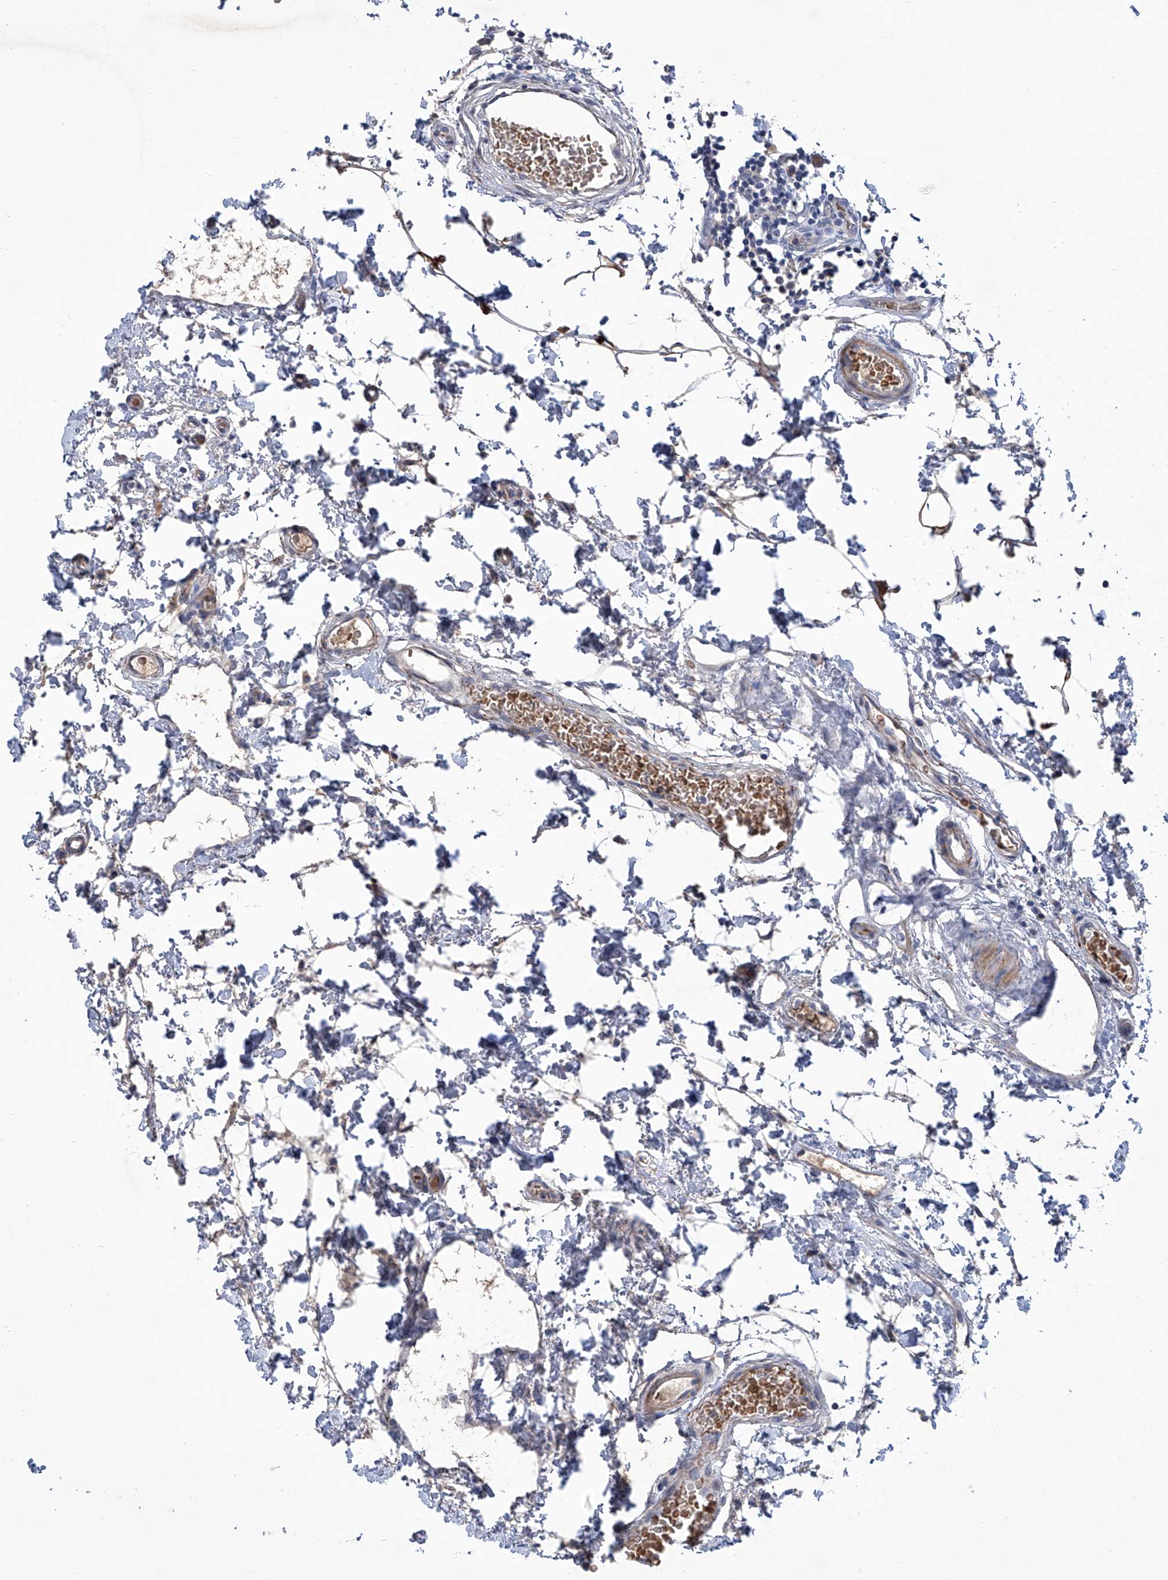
{"staining": {"intensity": "negative", "quantity": "none", "location": "none"}, "tissue": "breast cancer", "cell_type": "Tumor cells", "image_type": "cancer", "snomed": [{"axis": "morphology", "description": "Duct carcinoma"}, {"axis": "topography", "description": "Breast"}], "caption": "Immunohistochemistry of breast cancer shows no expression in tumor cells. (DAB immunohistochemistry (IHC) visualized using brightfield microscopy, high magnification).", "gene": "GPT", "patient": {"sex": "female", "age": 62}}